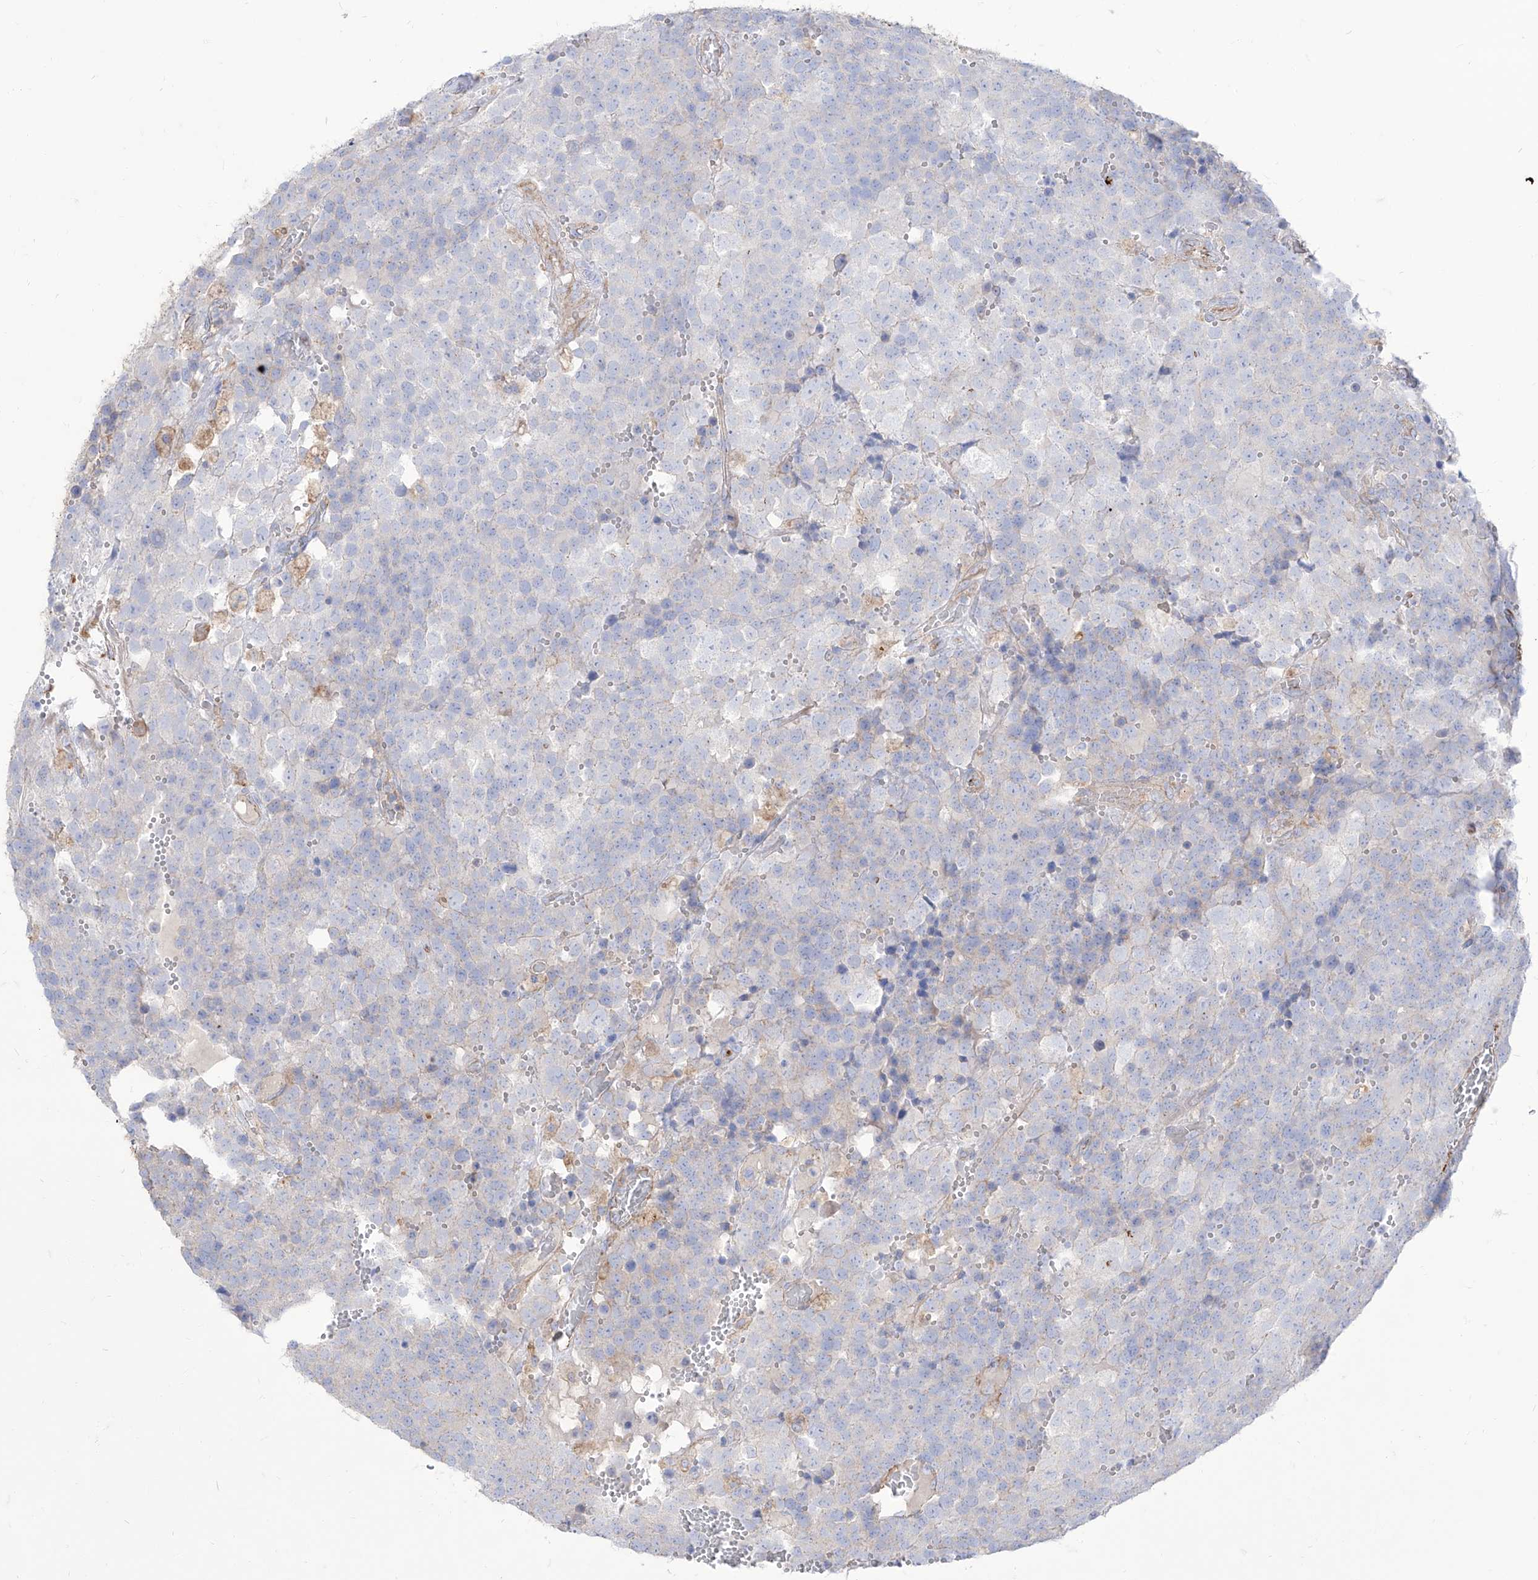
{"staining": {"intensity": "negative", "quantity": "none", "location": "none"}, "tissue": "testis cancer", "cell_type": "Tumor cells", "image_type": "cancer", "snomed": [{"axis": "morphology", "description": "Seminoma, NOS"}, {"axis": "topography", "description": "Testis"}], "caption": "Protein analysis of testis cancer (seminoma) demonstrates no significant positivity in tumor cells.", "gene": "C1orf74", "patient": {"sex": "male", "age": 71}}